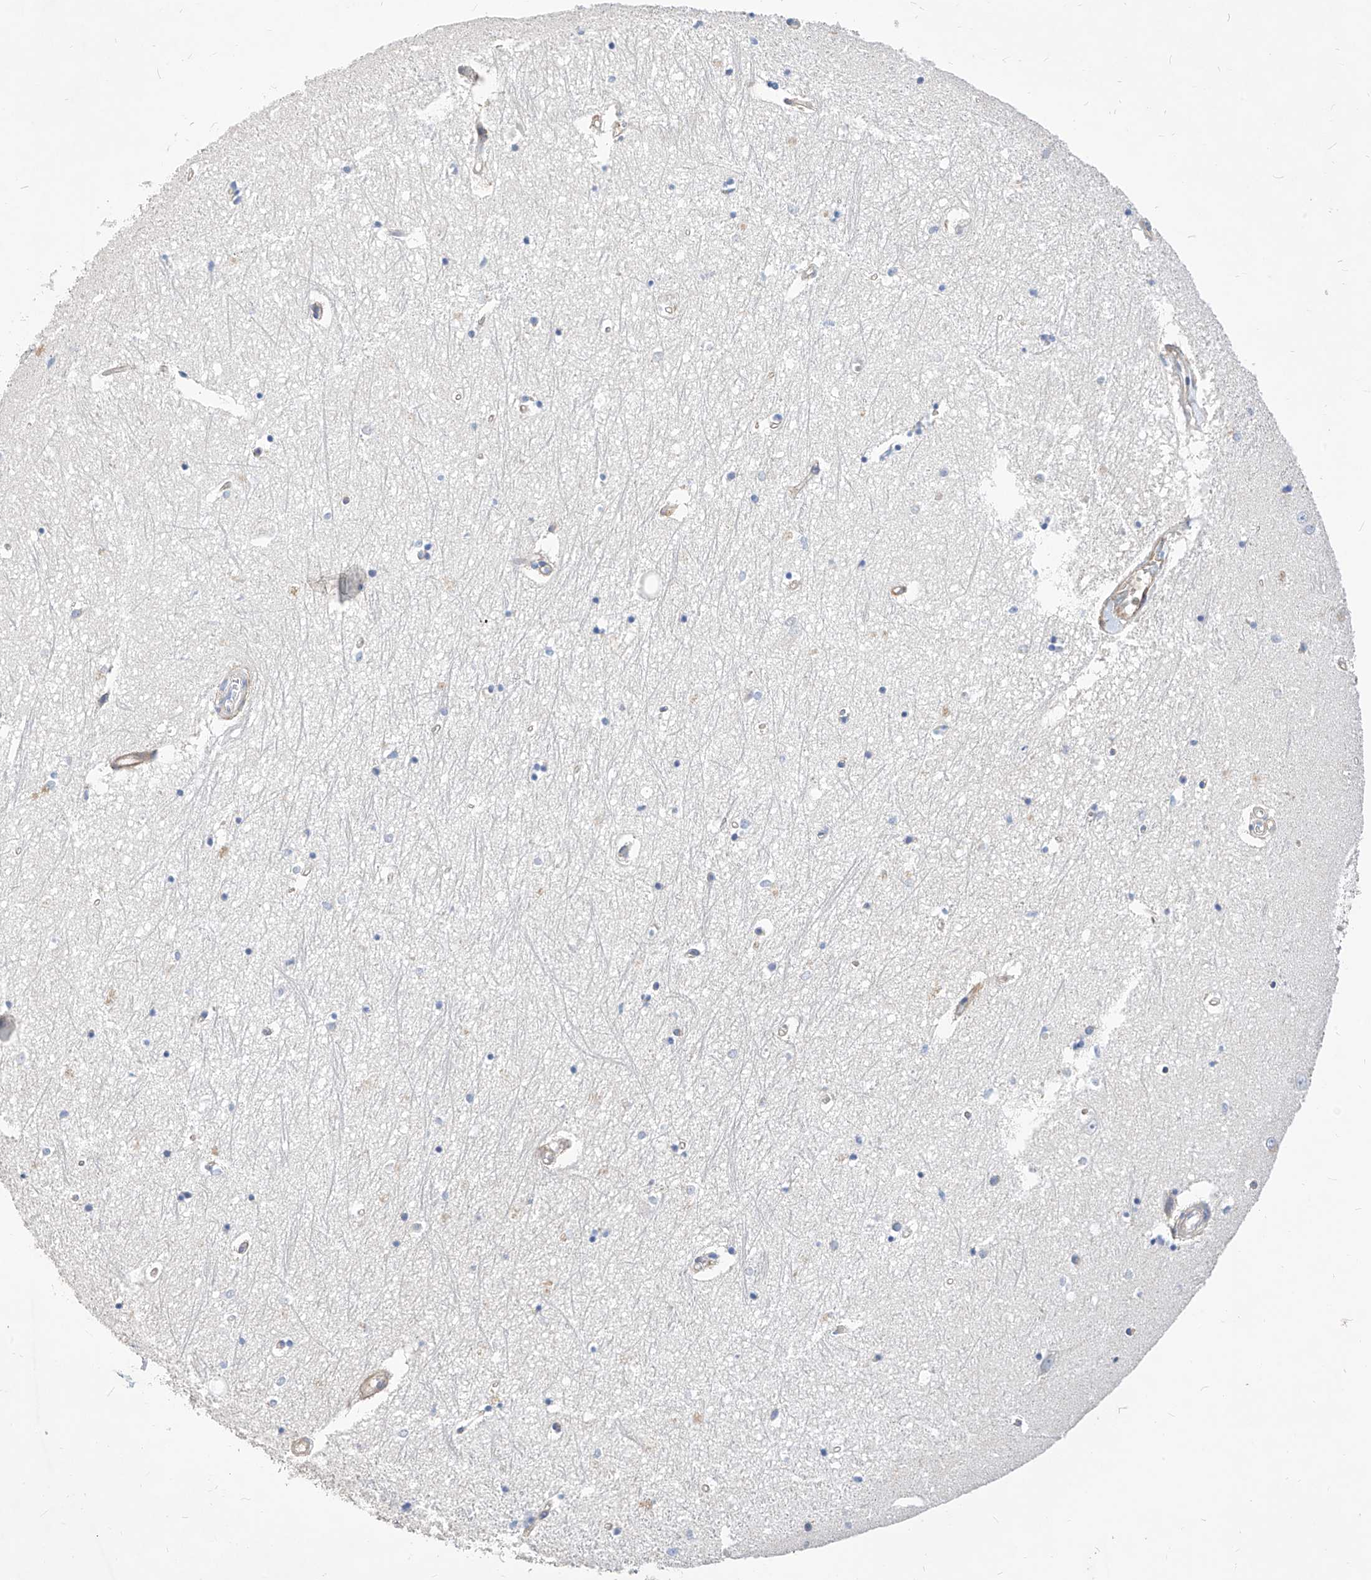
{"staining": {"intensity": "negative", "quantity": "none", "location": "none"}, "tissue": "hippocampus", "cell_type": "Glial cells", "image_type": "normal", "snomed": [{"axis": "morphology", "description": "Normal tissue, NOS"}, {"axis": "topography", "description": "Hippocampus"}], "caption": "Immunohistochemical staining of benign hippocampus displays no significant positivity in glial cells.", "gene": "SCGB2A1", "patient": {"sex": "female", "age": 64}}